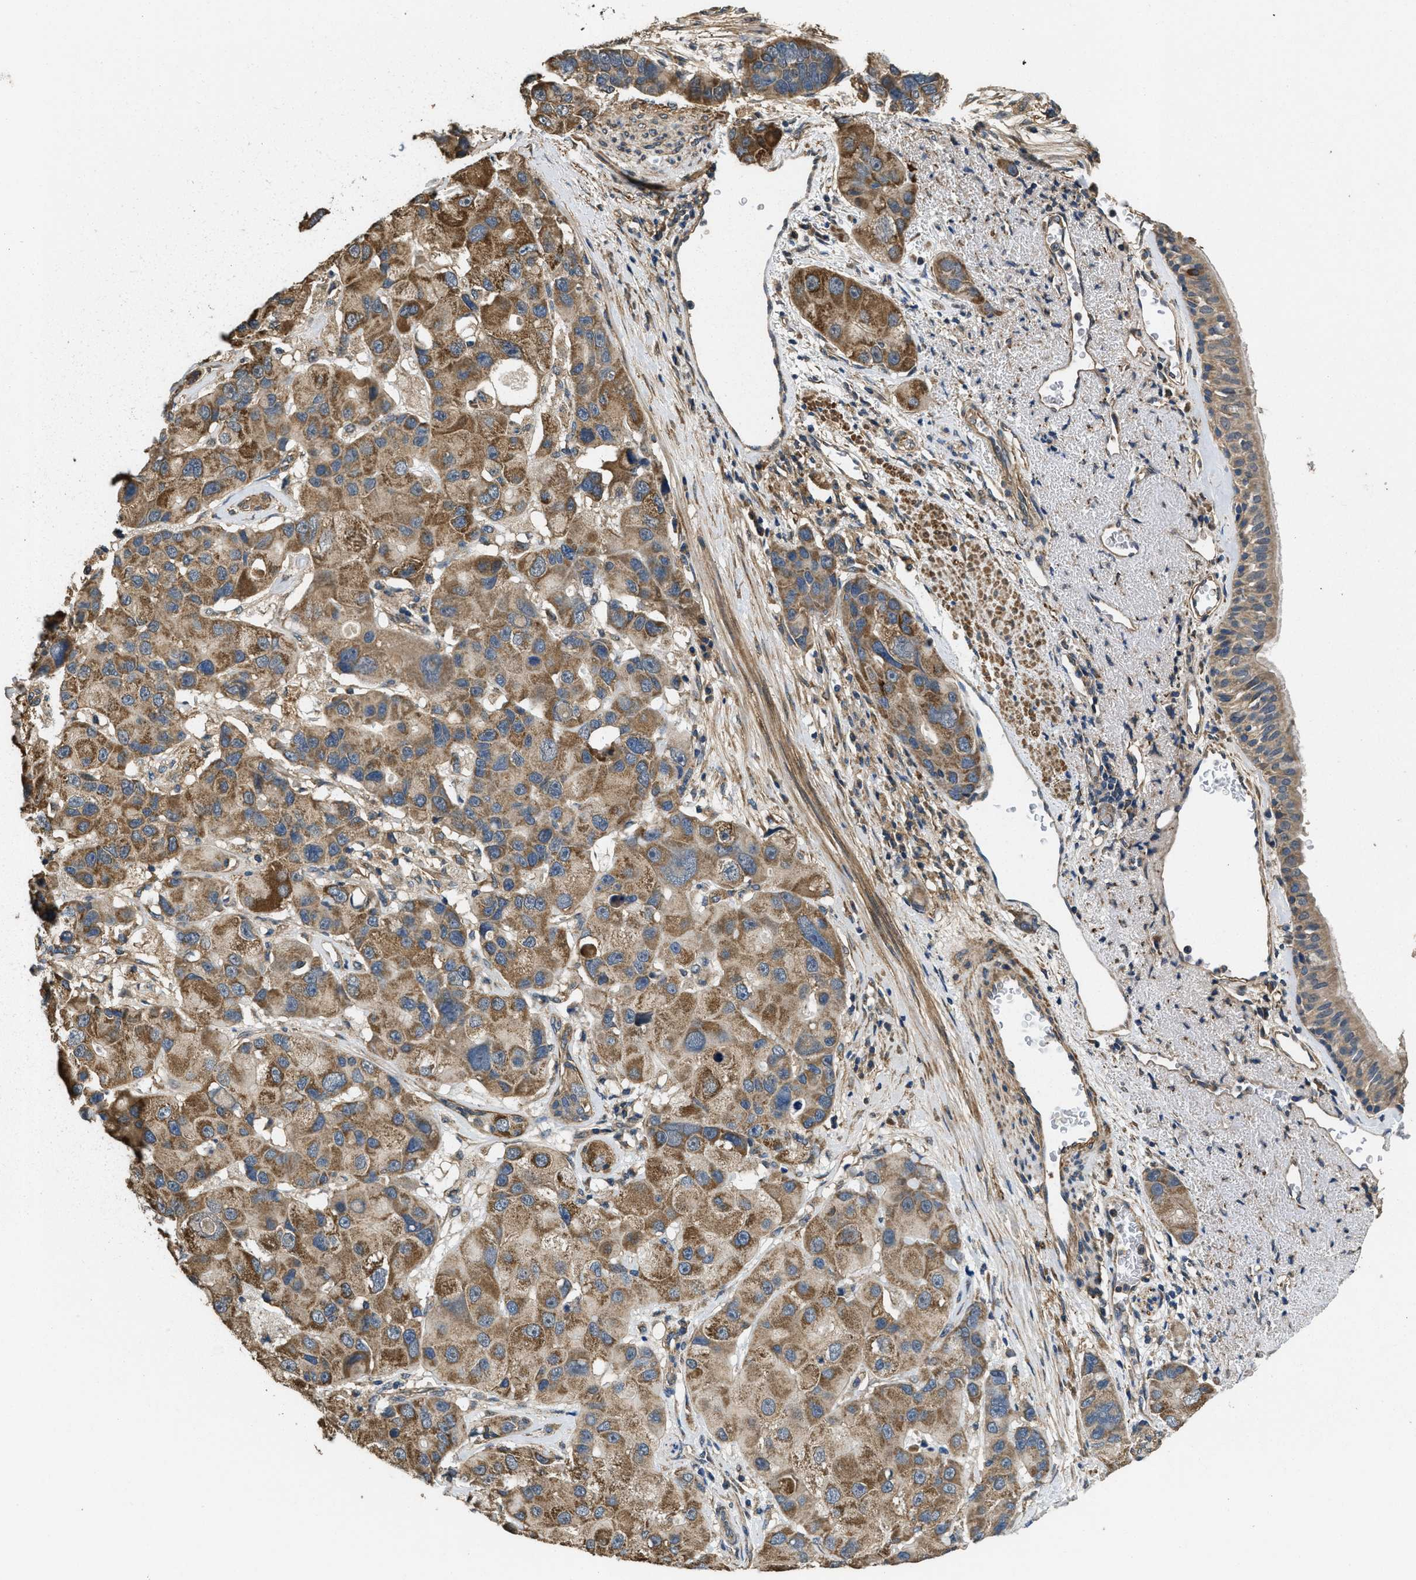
{"staining": {"intensity": "moderate", "quantity": ">75%", "location": "cytoplasmic/membranous"}, "tissue": "bronchus", "cell_type": "Respiratory epithelial cells", "image_type": "normal", "snomed": [{"axis": "morphology", "description": "Normal tissue, NOS"}, {"axis": "morphology", "description": "Adenocarcinoma, NOS"}, {"axis": "morphology", "description": "Adenocarcinoma, metastatic, NOS"}, {"axis": "topography", "description": "Lymph node"}, {"axis": "topography", "description": "Bronchus"}, {"axis": "topography", "description": "Lung"}], "caption": "IHC (DAB) staining of benign bronchus shows moderate cytoplasmic/membranous protein expression in approximately >75% of respiratory epithelial cells.", "gene": "THBS2", "patient": {"sex": "female", "age": 54}}